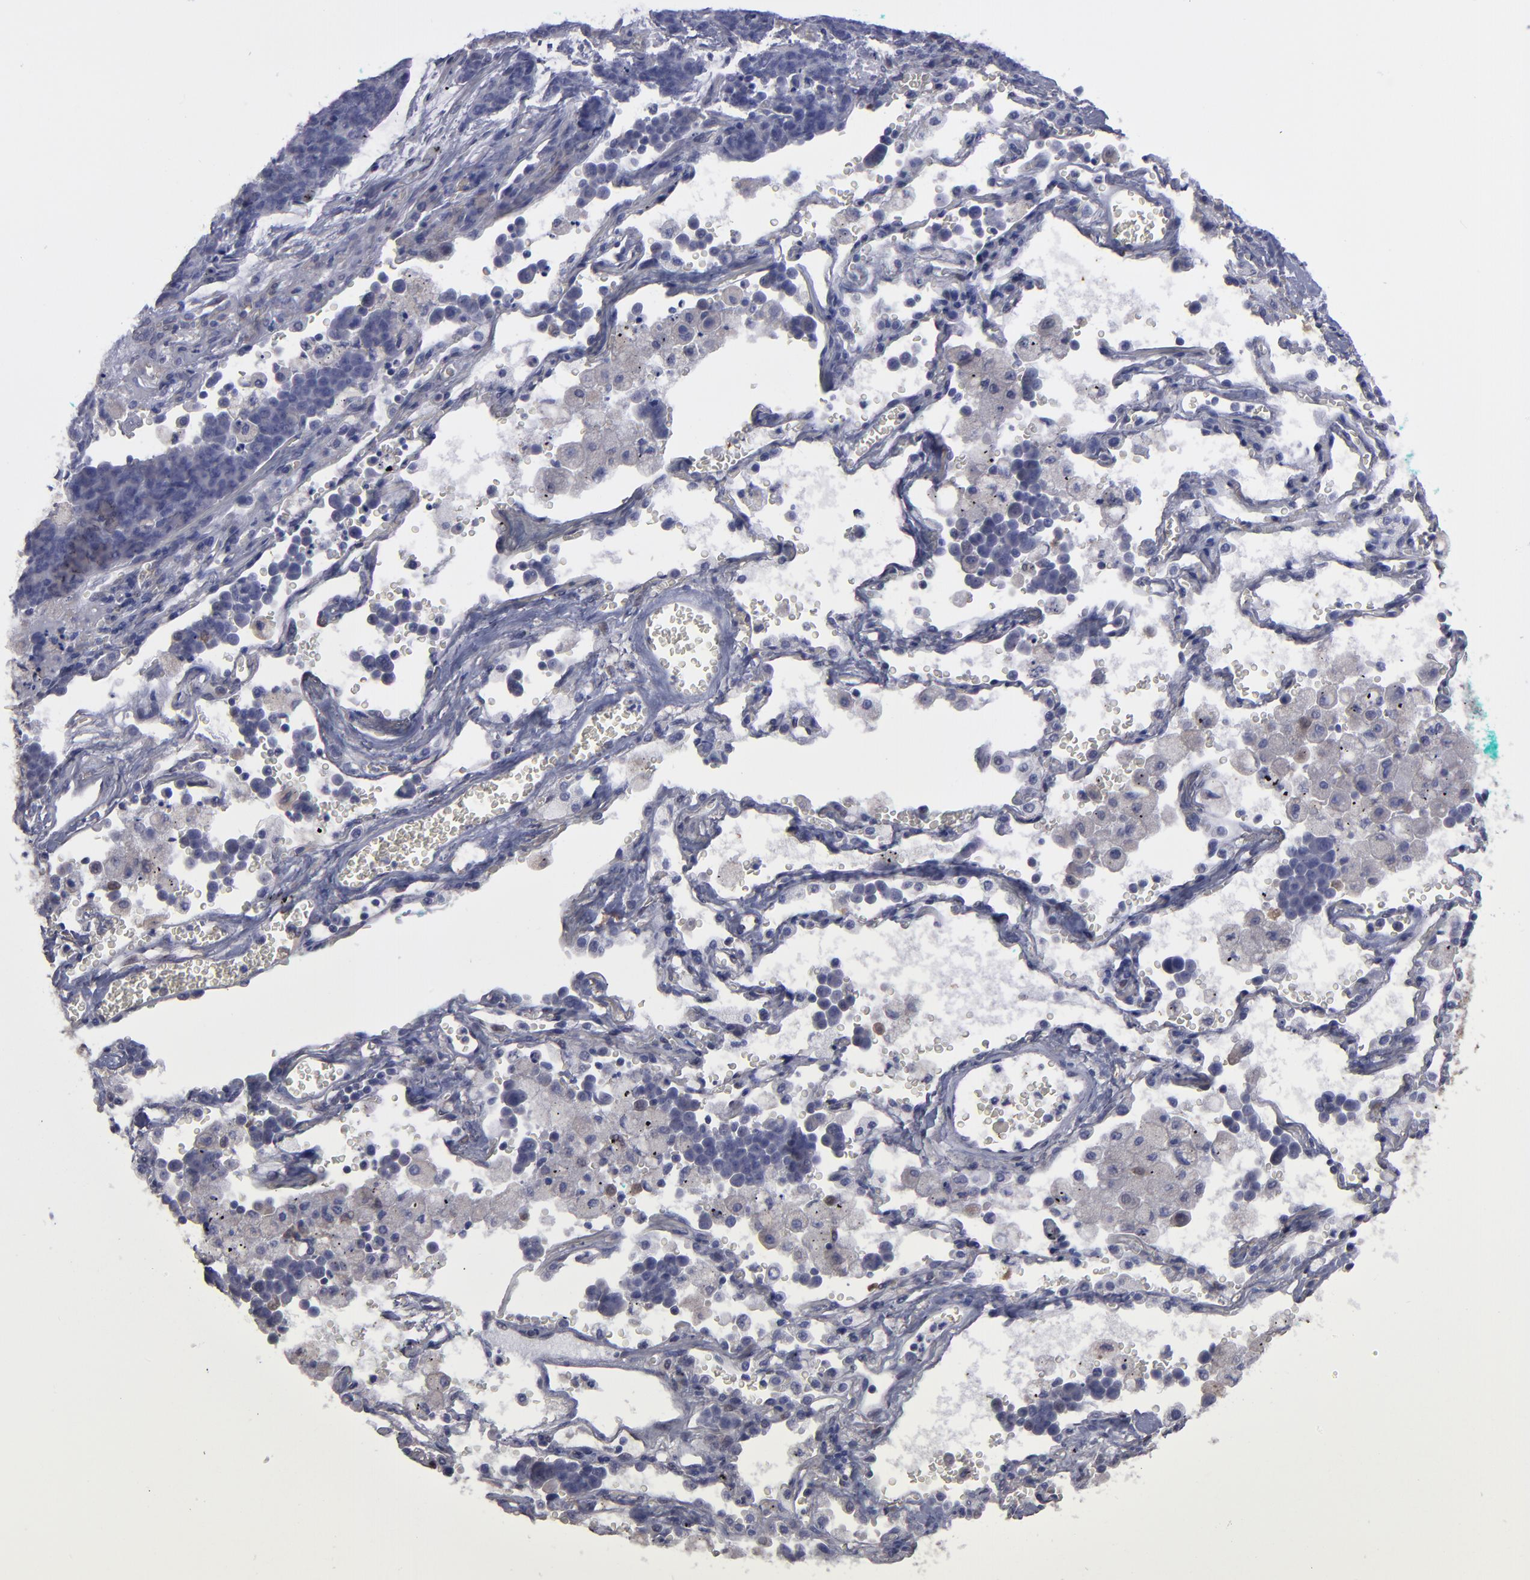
{"staining": {"intensity": "negative", "quantity": "none", "location": "none"}, "tissue": "lung cancer", "cell_type": "Tumor cells", "image_type": "cancer", "snomed": [{"axis": "morphology", "description": "Neoplasm, malignant, NOS"}, {"axis": "topography", "description": "Lung"}], "caption": "High power microscopy image of an immunohistochemistry (IHC) micrograph of lung cancer (neoplasm (malignant)), revealing no significant positivity in tumor cells.", "gene": "NDRG2", "patient": {"sex": "female", "age": 58}}